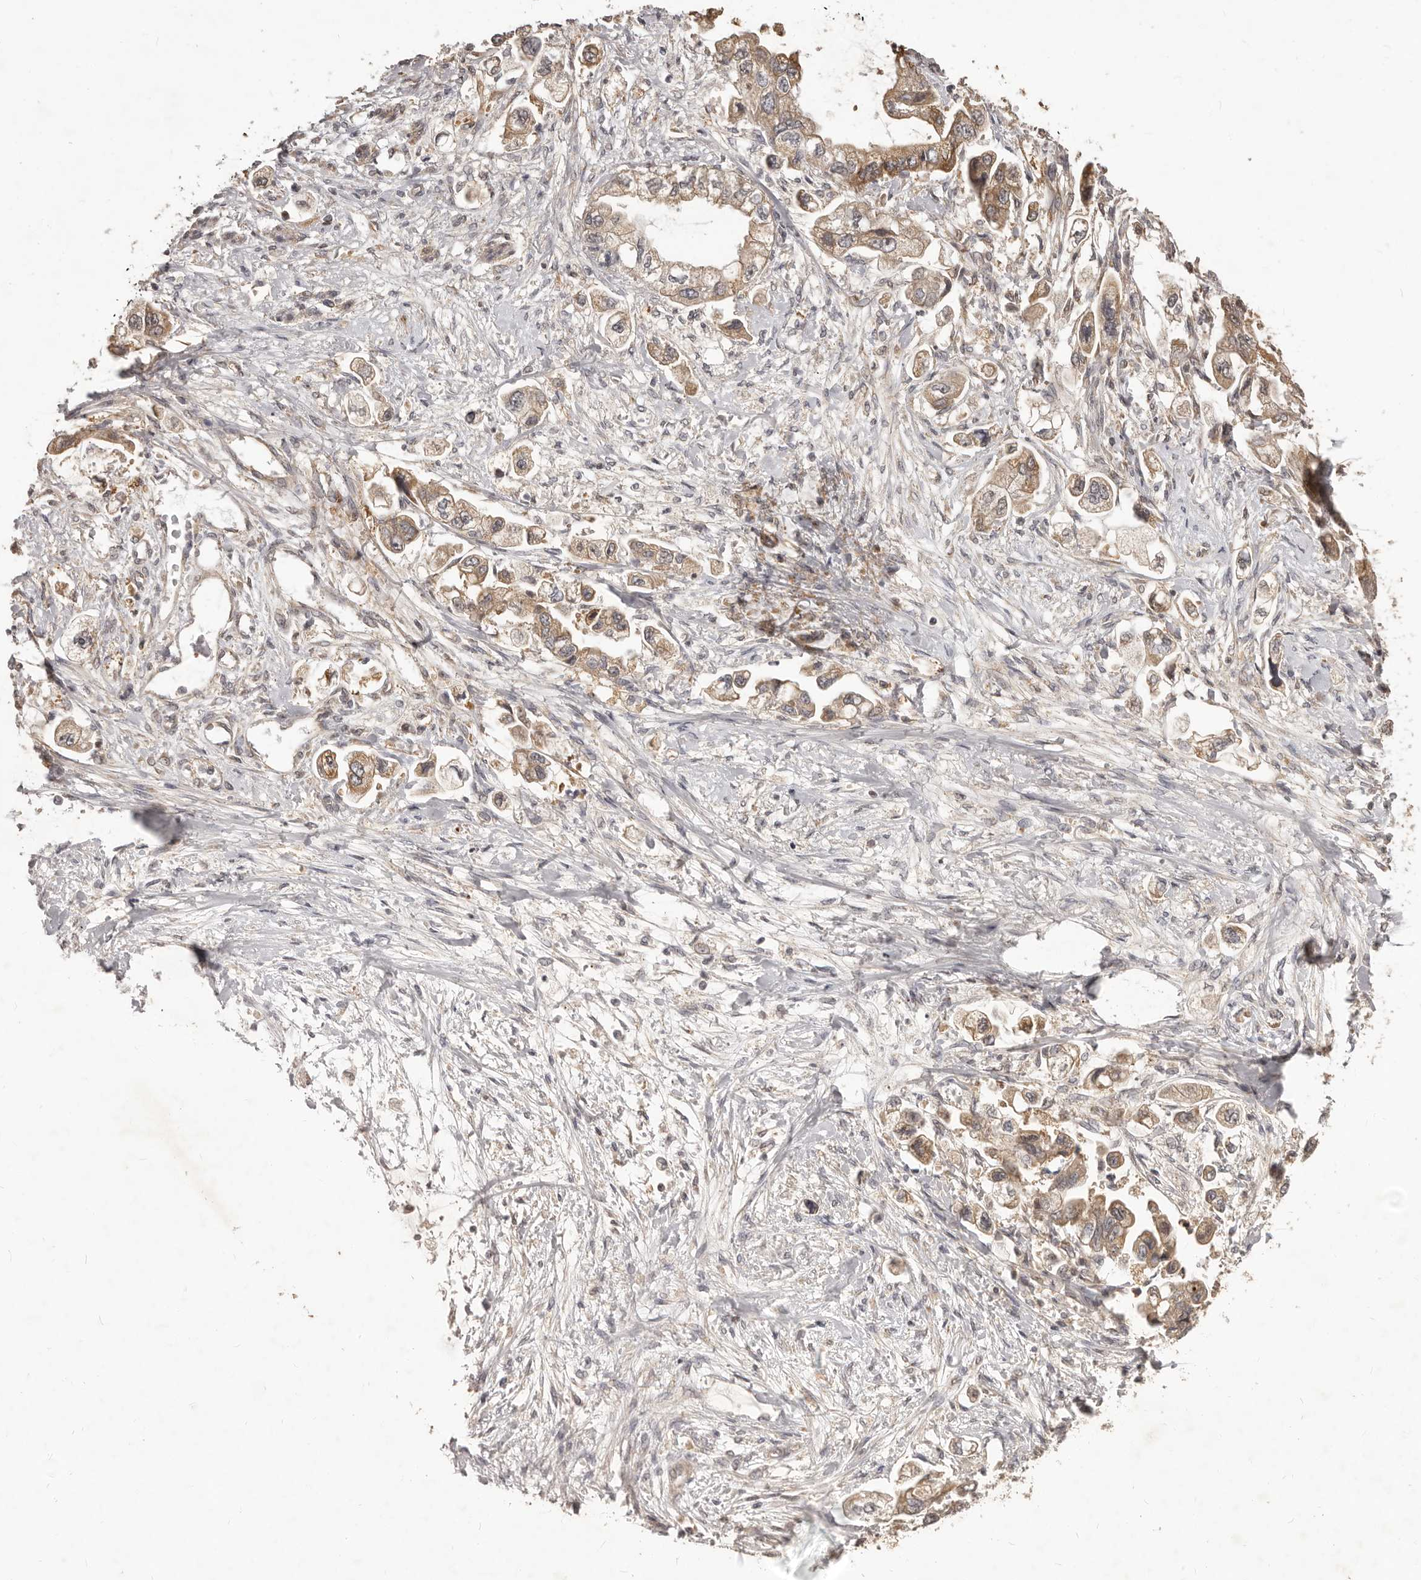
{"staining": {"intensity": "moderate", "quantity": ">75%", "location": "cytoplasmic/membranous"}, "tissue": "stomach cancer", "cell_type": "Tumor cells", "image_type": "cancer", "snomed": [{"axis": "morphology", "description": "Adenocarcinoma, NOS"}, {"axis": "topography", "description": "Stomach"}], "caption": "Protein staining of stomach adenocarcinoma tissue exhibits moderate cytoplasmic/membranous expression in approximately >75% of tumor cells.", "gene": "MTO1", "patient": {"sex": "male", "age": 62}}